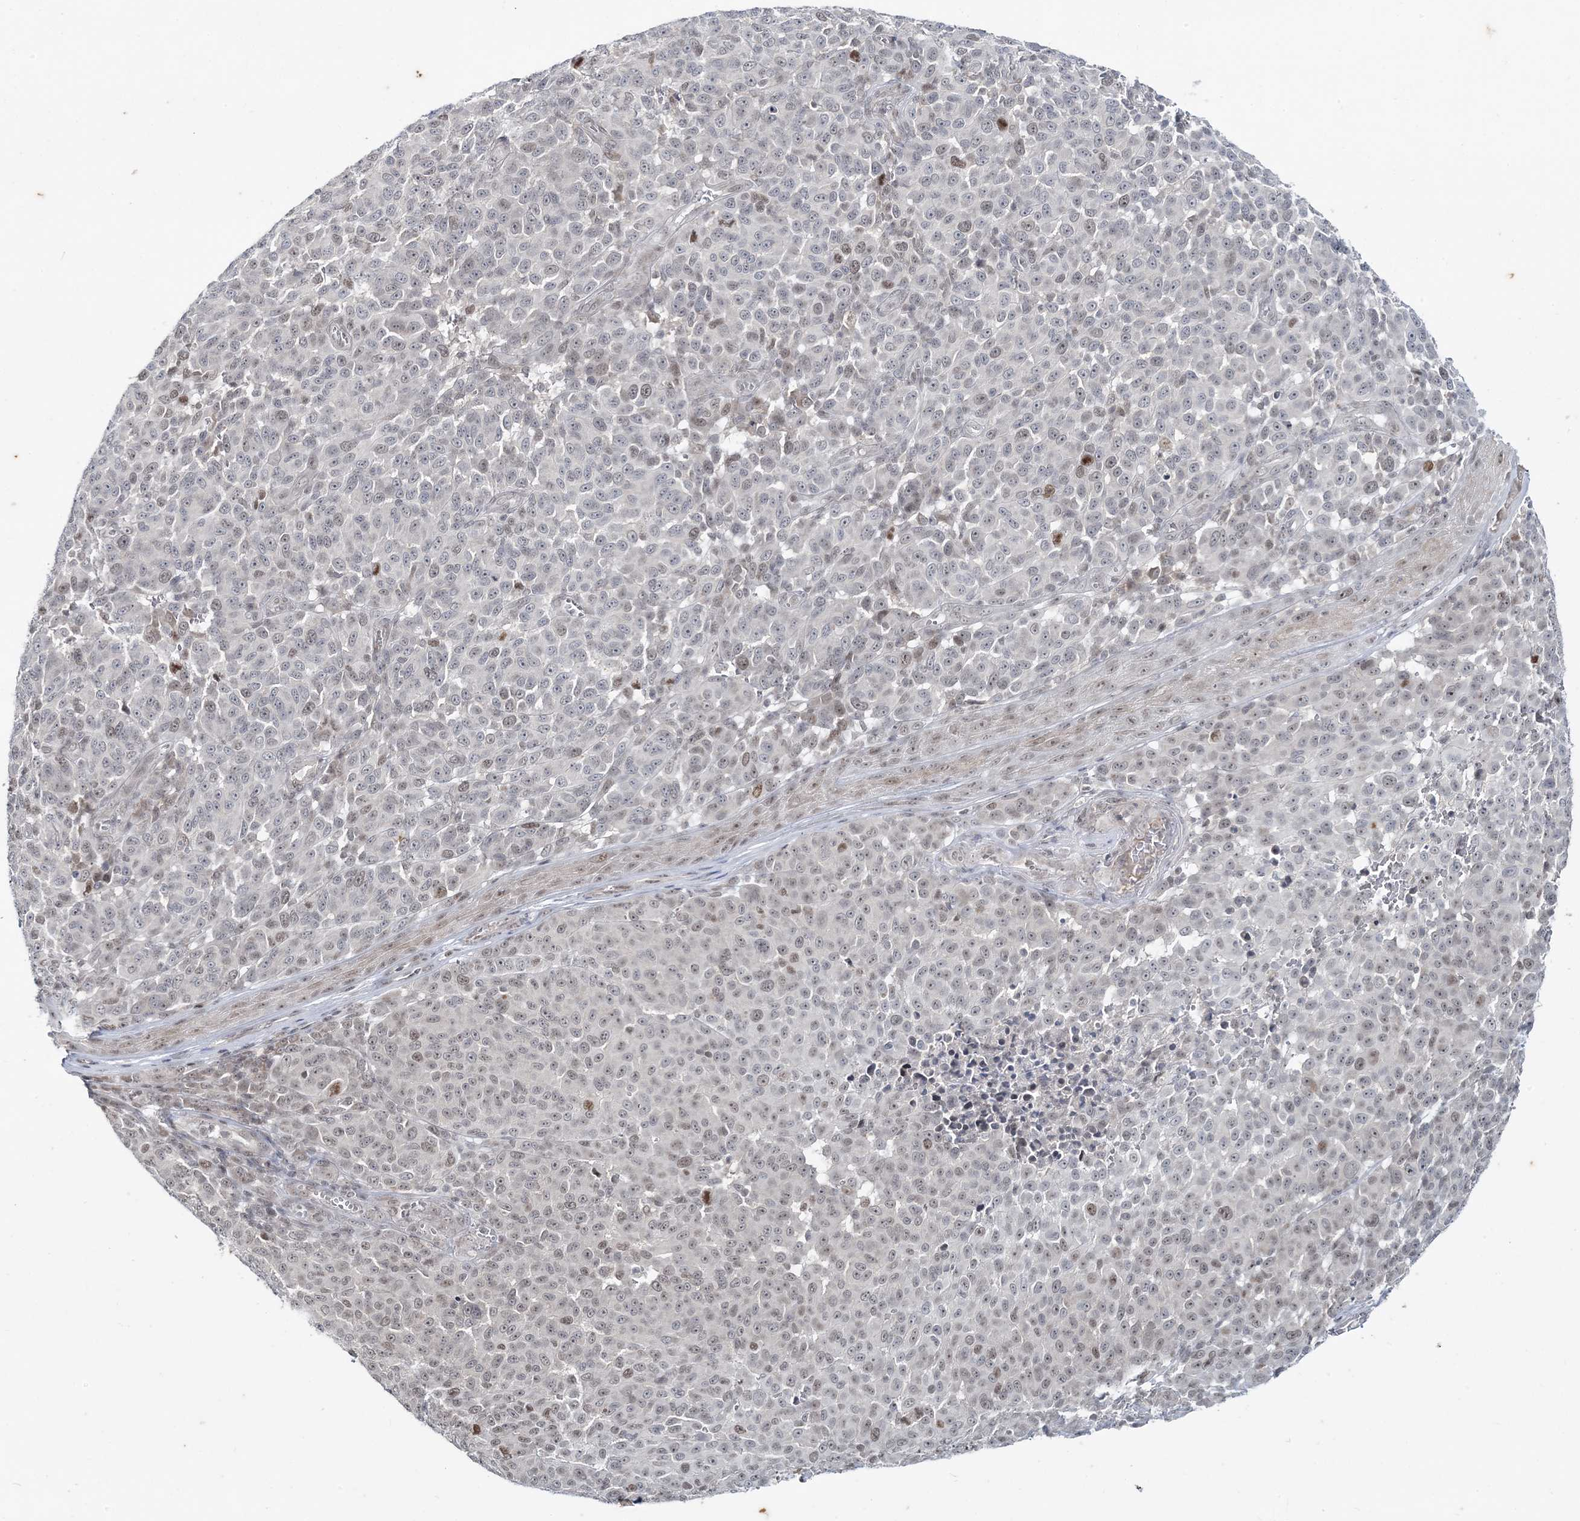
{"staining": {"intensity": "weak", "quantity": "25%-75%", "location": "nuclear"}, "tissue": "melanoma", "cell_type": "Tumor cells", "image_type": "cancer", "snomed": [{"axis": "morphology", "description": "Malignant melanoma, NOS"}, {"axis": "topography", "description": "Skin"}], "caption": "Brown immunohistochemical staining in human melanoma reveals weak nuclear expression in approximately 25%-75% of tumor cells.", "gene": "LEXM", "patient": {"sex": "male", "age": 49}}